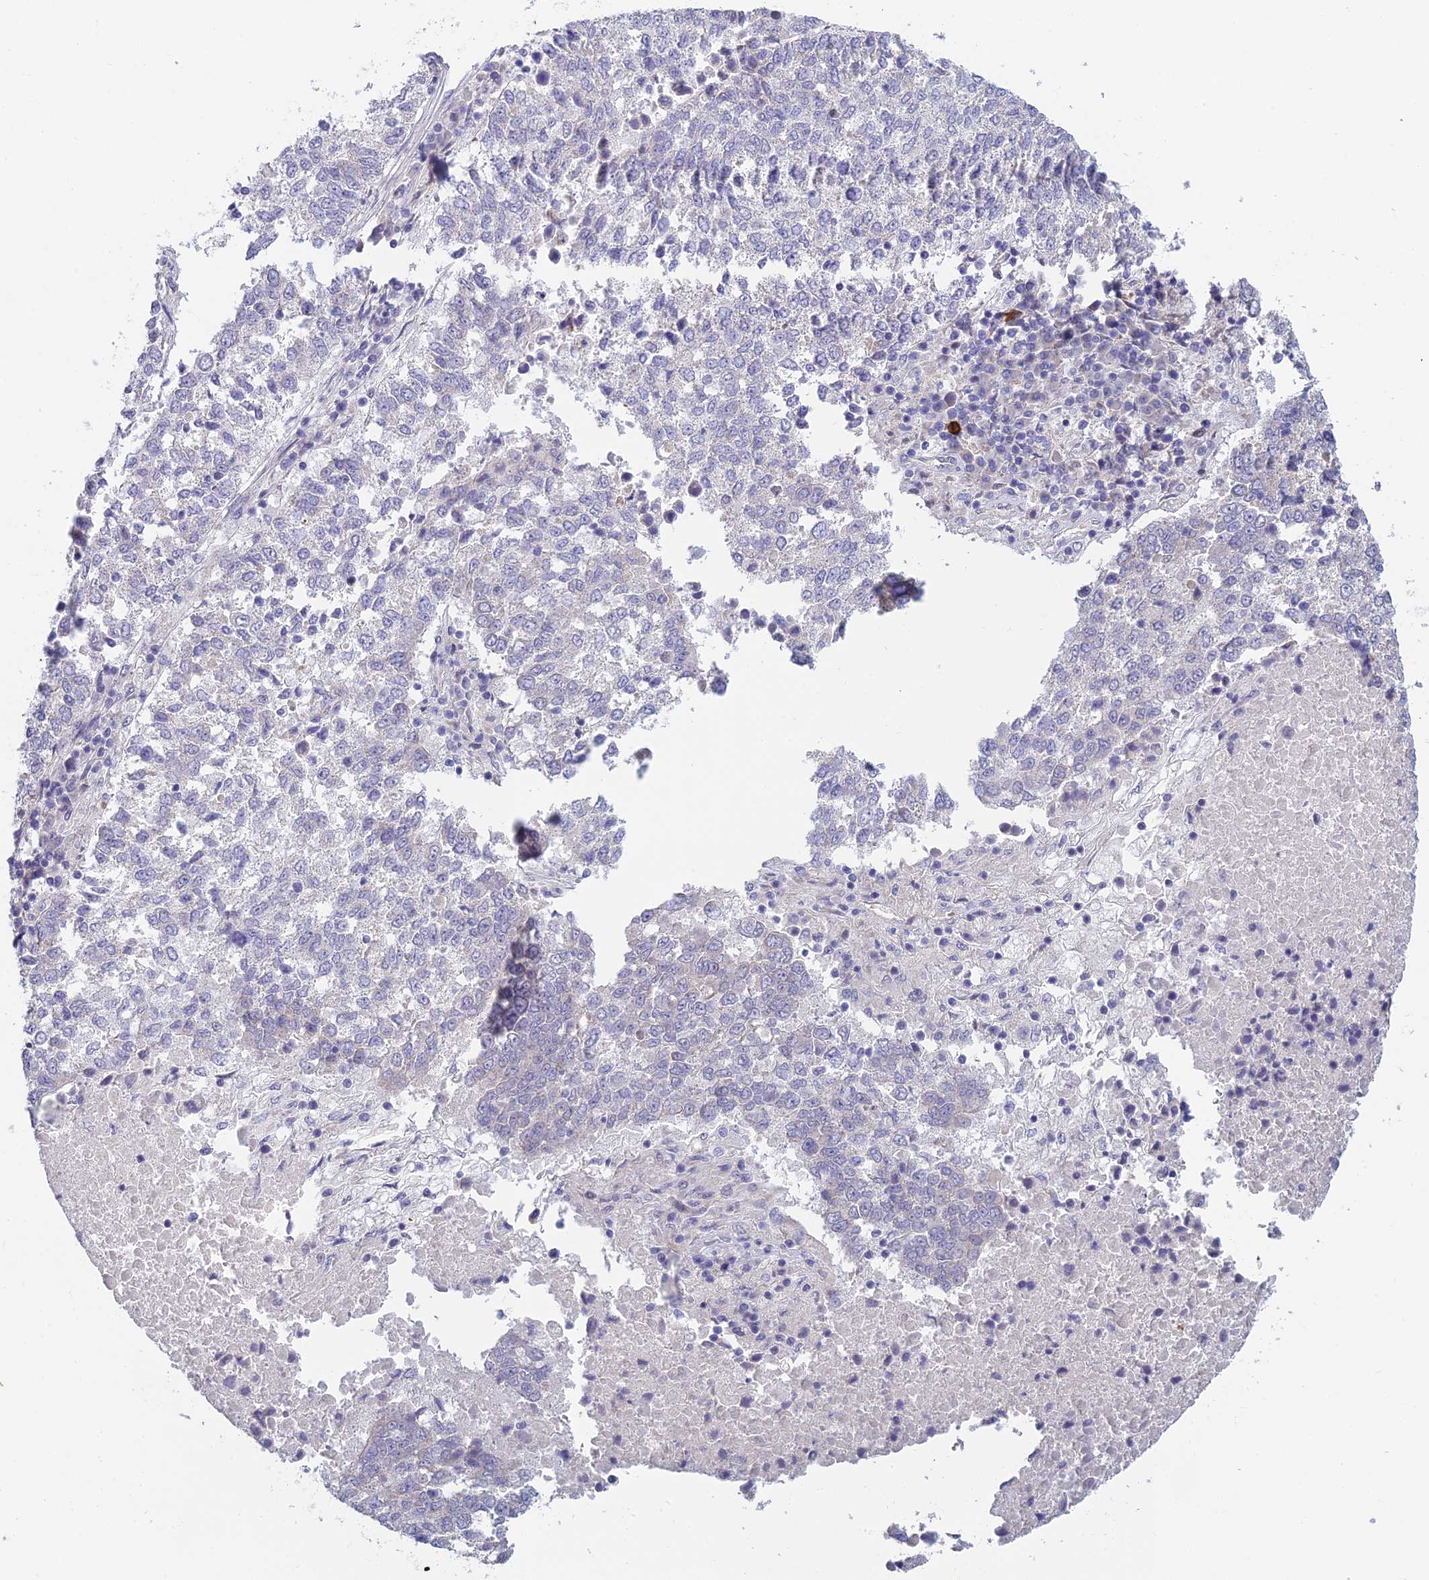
{"staining": {"intensity": "negative", "quantity": "none", "location": "none"}, "tissue": "lung cancer", "cell_type": "Tumor cells", "image_type": "cancer", "snomed": [{"axis": "morphology", "description": "Squamous cell carcinoma, NOS"}, {"axis": "topography", "description": "Lung"}], "caption": "A micrograph of human lung squamous cell carcinoma is negative for staining in tumor cells.", "gene": "GIPC1", "patient": {"sex": "male", "age": 73}}